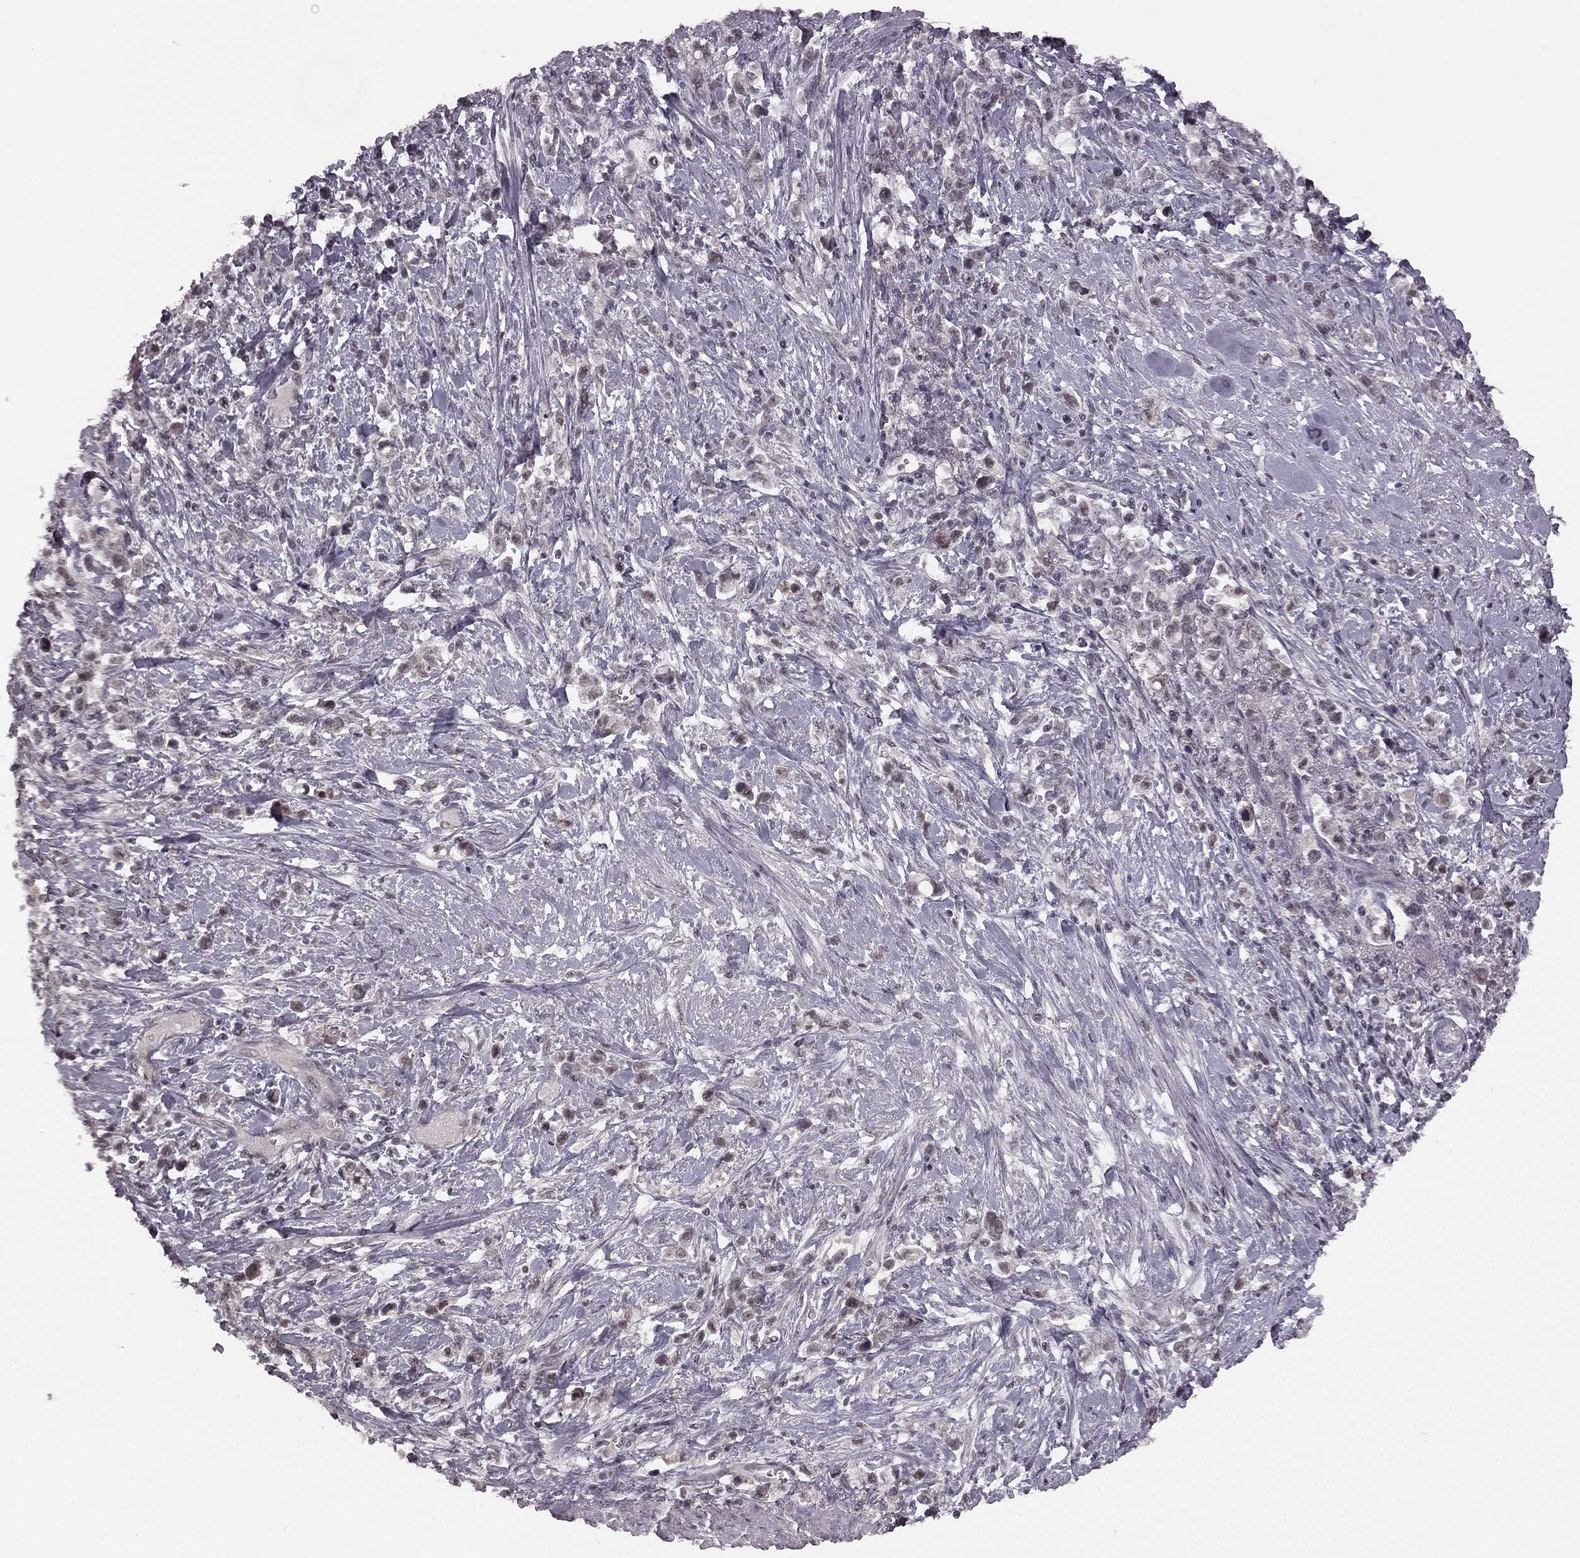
{"staining": {"intensity": "negative", "quantity": "none", "location": "none"}, "tissue": "stomach cancer", "cell_type": "Tumor cells", "image_type": "cancer", "snomed": [{"axis": "morphology", "description": "Adenocarcinoma, NOS"}, {"axis": "topography", "description": "Stomach"}], "caption": "Immunohistochemical staining of human stomach cancer demonstrates no significant expression in tumor cells. (DAB (3,3'-diaminobenzidine) immunohistochemistry with hematoxylin counter stain).", "gene": "HCN4", "patient": {"sex": "male", "age": 63}}